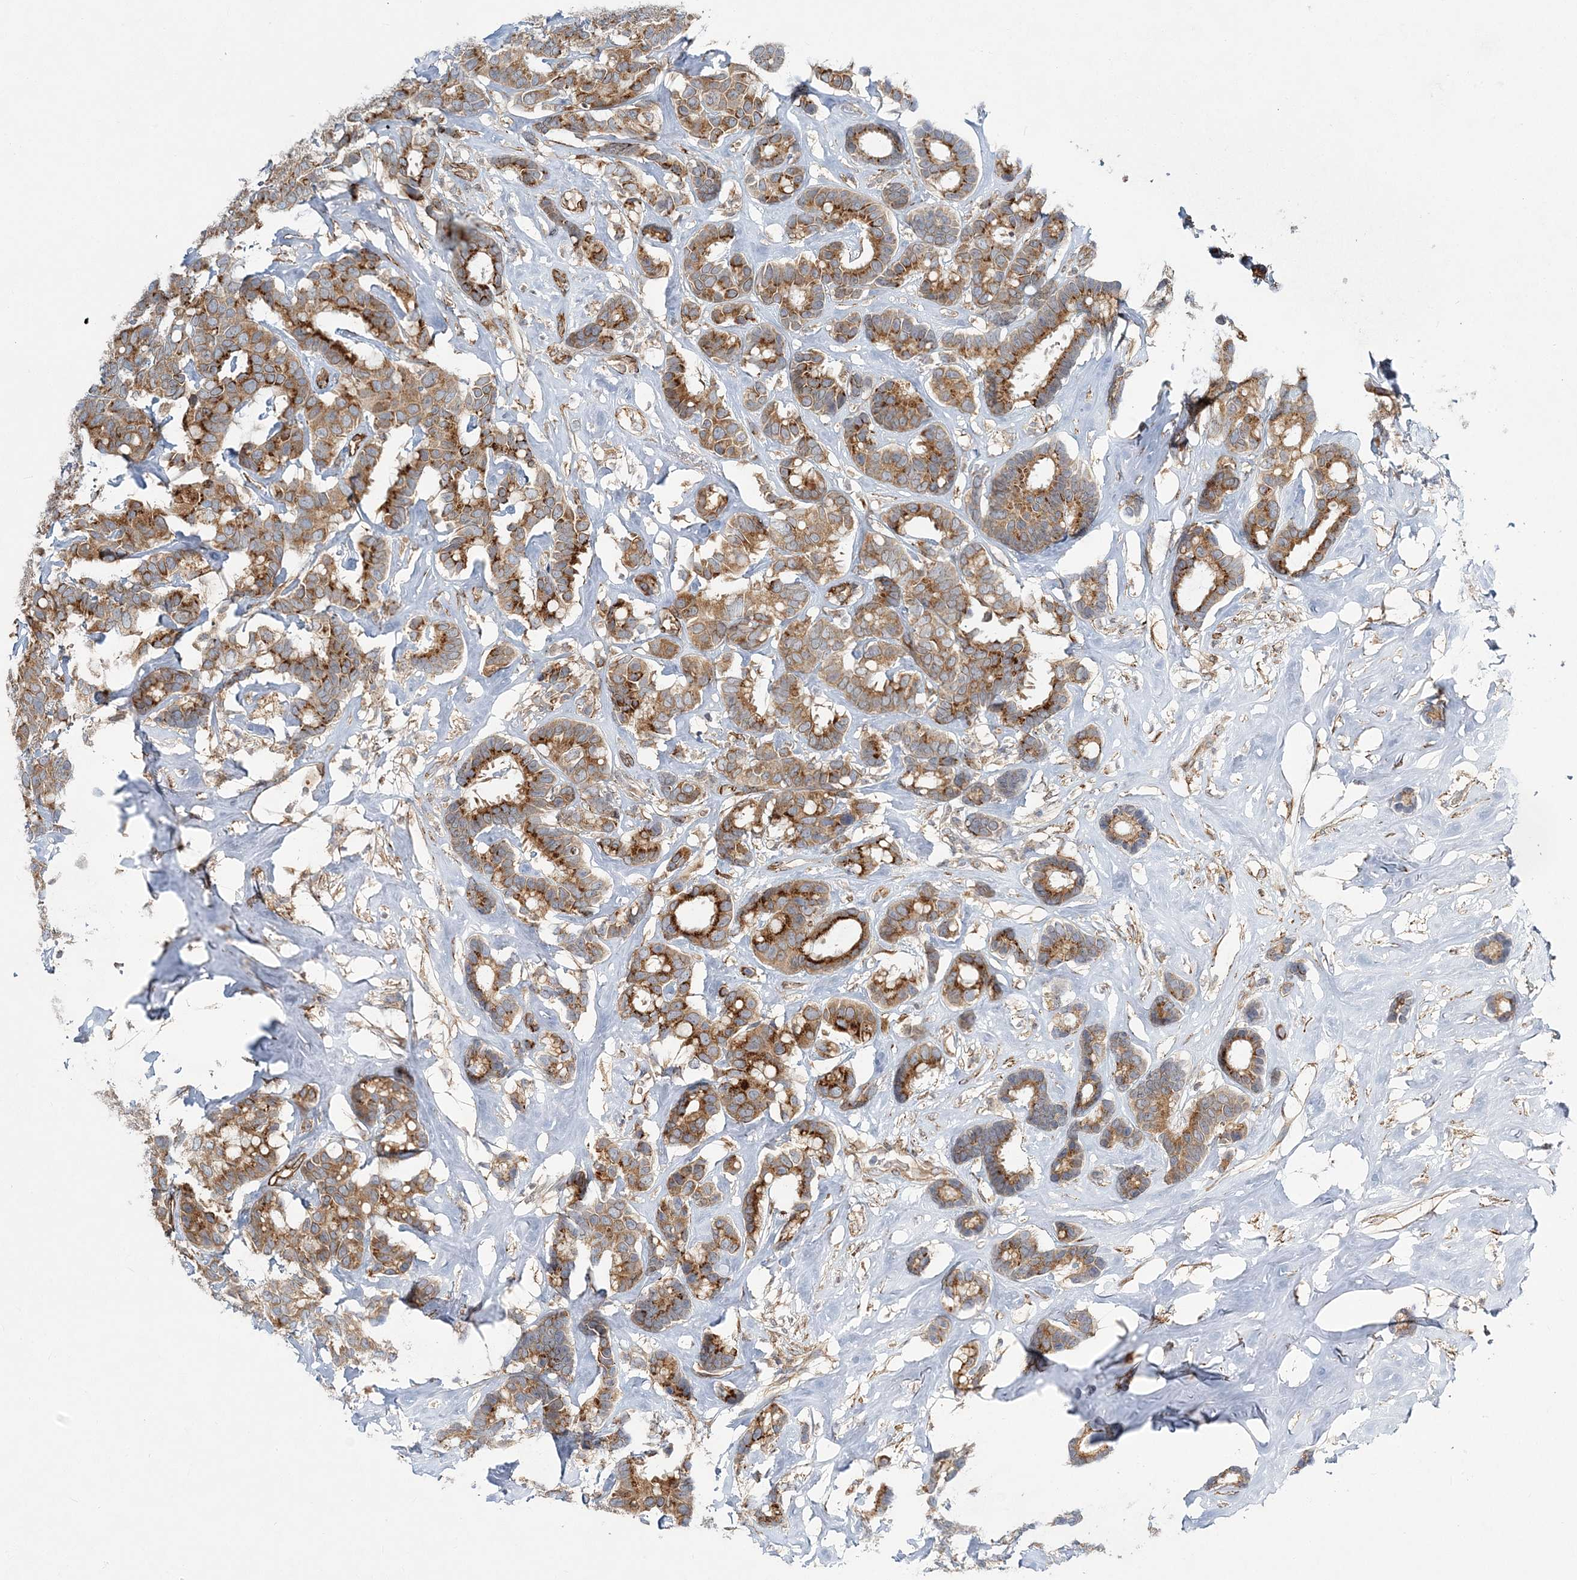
{"staining": {"intensity": "moderate", "quantity": ">75%", "location": "cytoplasmic/membranous"}, "tissue": "breast cancer", "cell_type": "Tumor cells", "image_type": "cancer", "snomed": [{"axis": "morphology", "description": "Duct carcinoma"}, {"axis": "topography", "description": "Breast"}], "caption": "Breast intraductal carcinoma stained with DAB immunohistochemistry reveals medium levels of moderate cytoplasmic/membranous positivity in approximately >75% of tumor cells. (IHC, brightfield microscopy, high magnification).", "gene": "NBAS", "patient": {"sex": "female", "age": 87}}